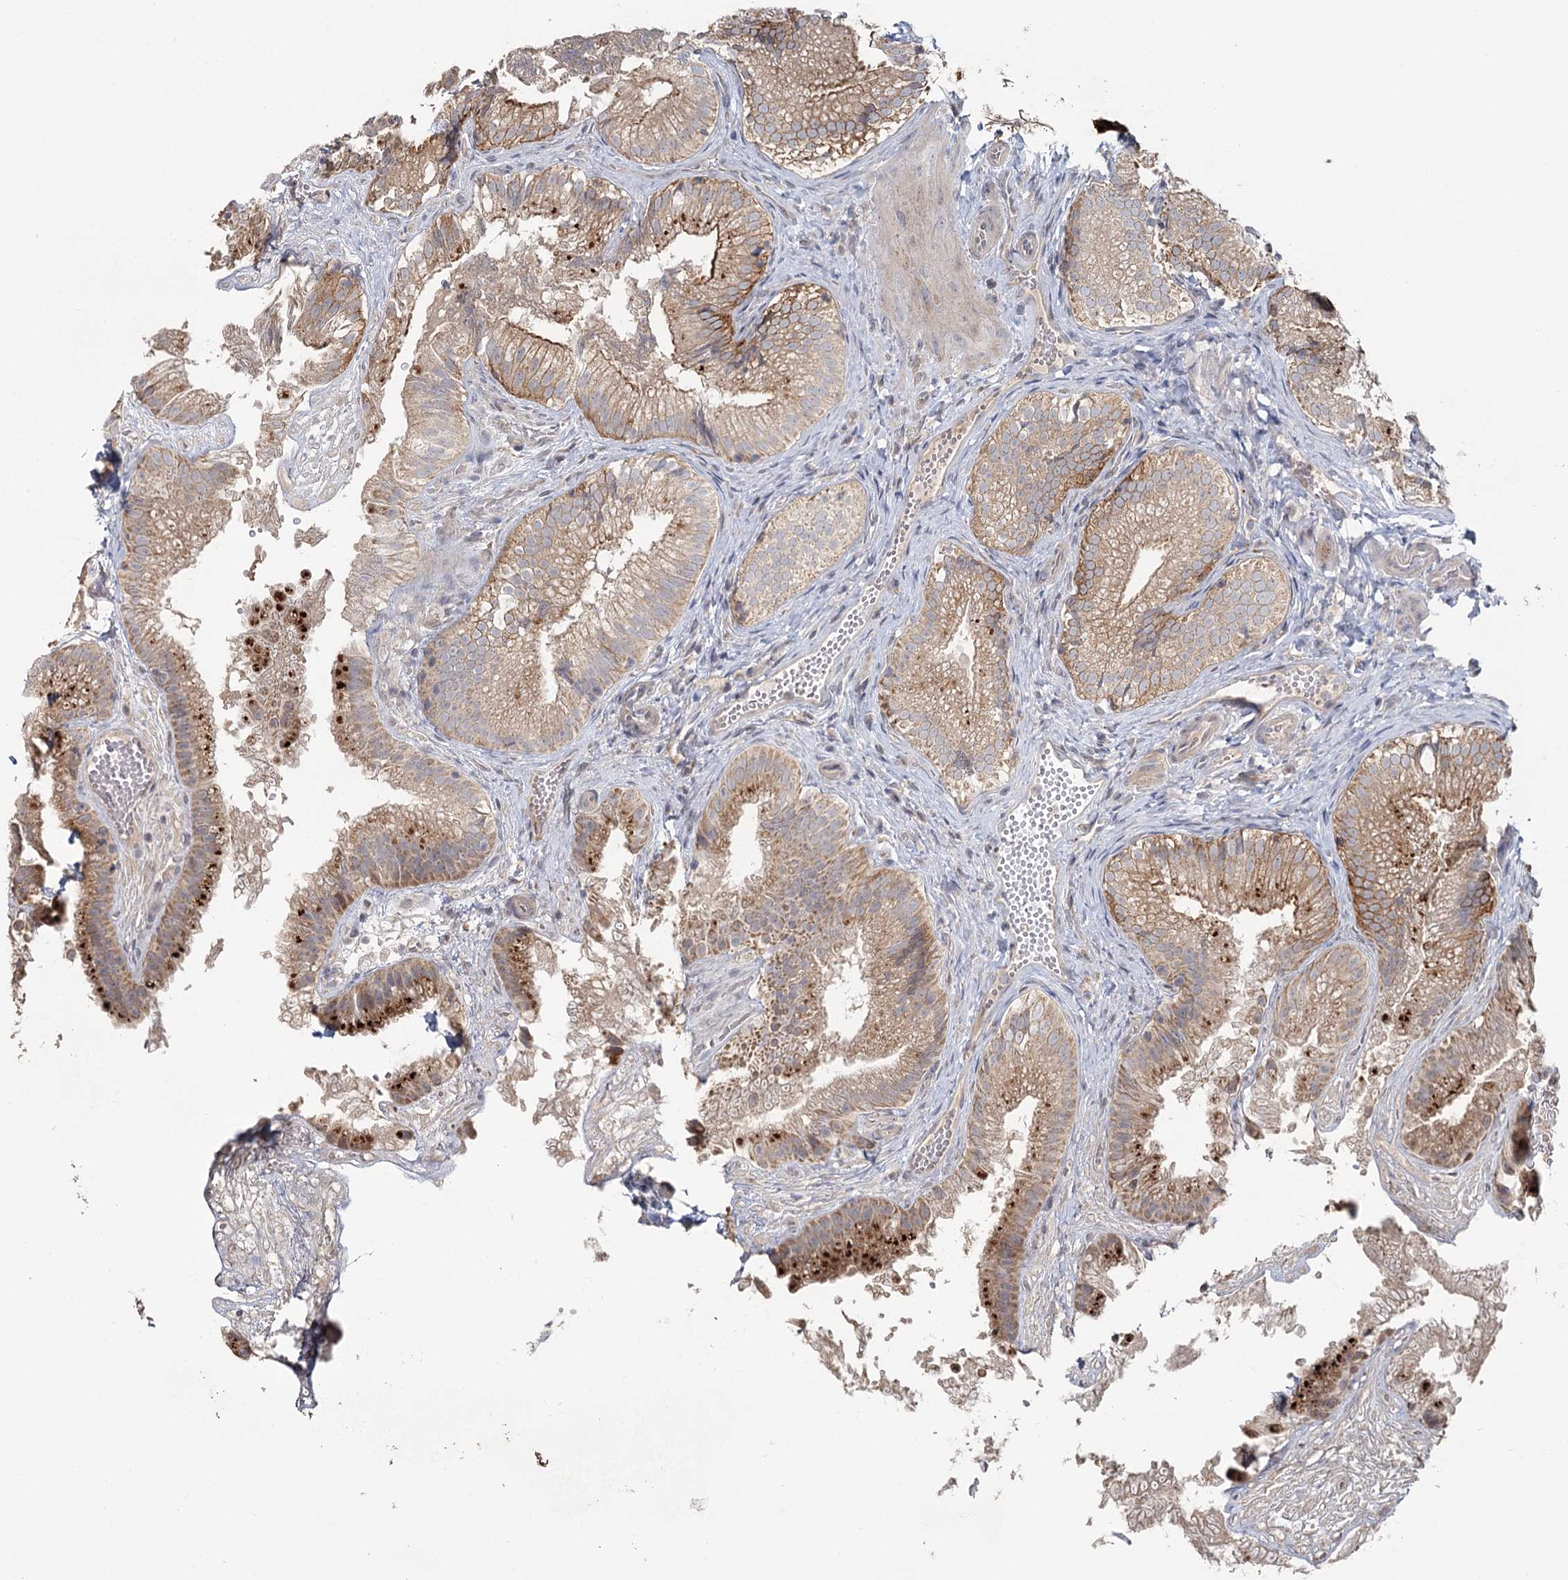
{"staining": {"intensity": "strong", "quantity": "25%-75%", "location": "cytoplasmic/membranous"}, "tissue": "gallbladder", "cell_type": "Glandular cells", "image_type": "normal", "snomed": [{"axis": "morphology", "description": "Normal tissue, NOS"}, {"axis": "topography", "description": "Gallbladder"}], "caption": "Immunohistochemical staining of normal gallbladder displays 25%-75% levels of strong cytoplasmic/membranous protein staining in approximately 25%-75% of glandular cells.", "gene": "ANGPTL5", "patient": {"sex": "female", "age": 30}}